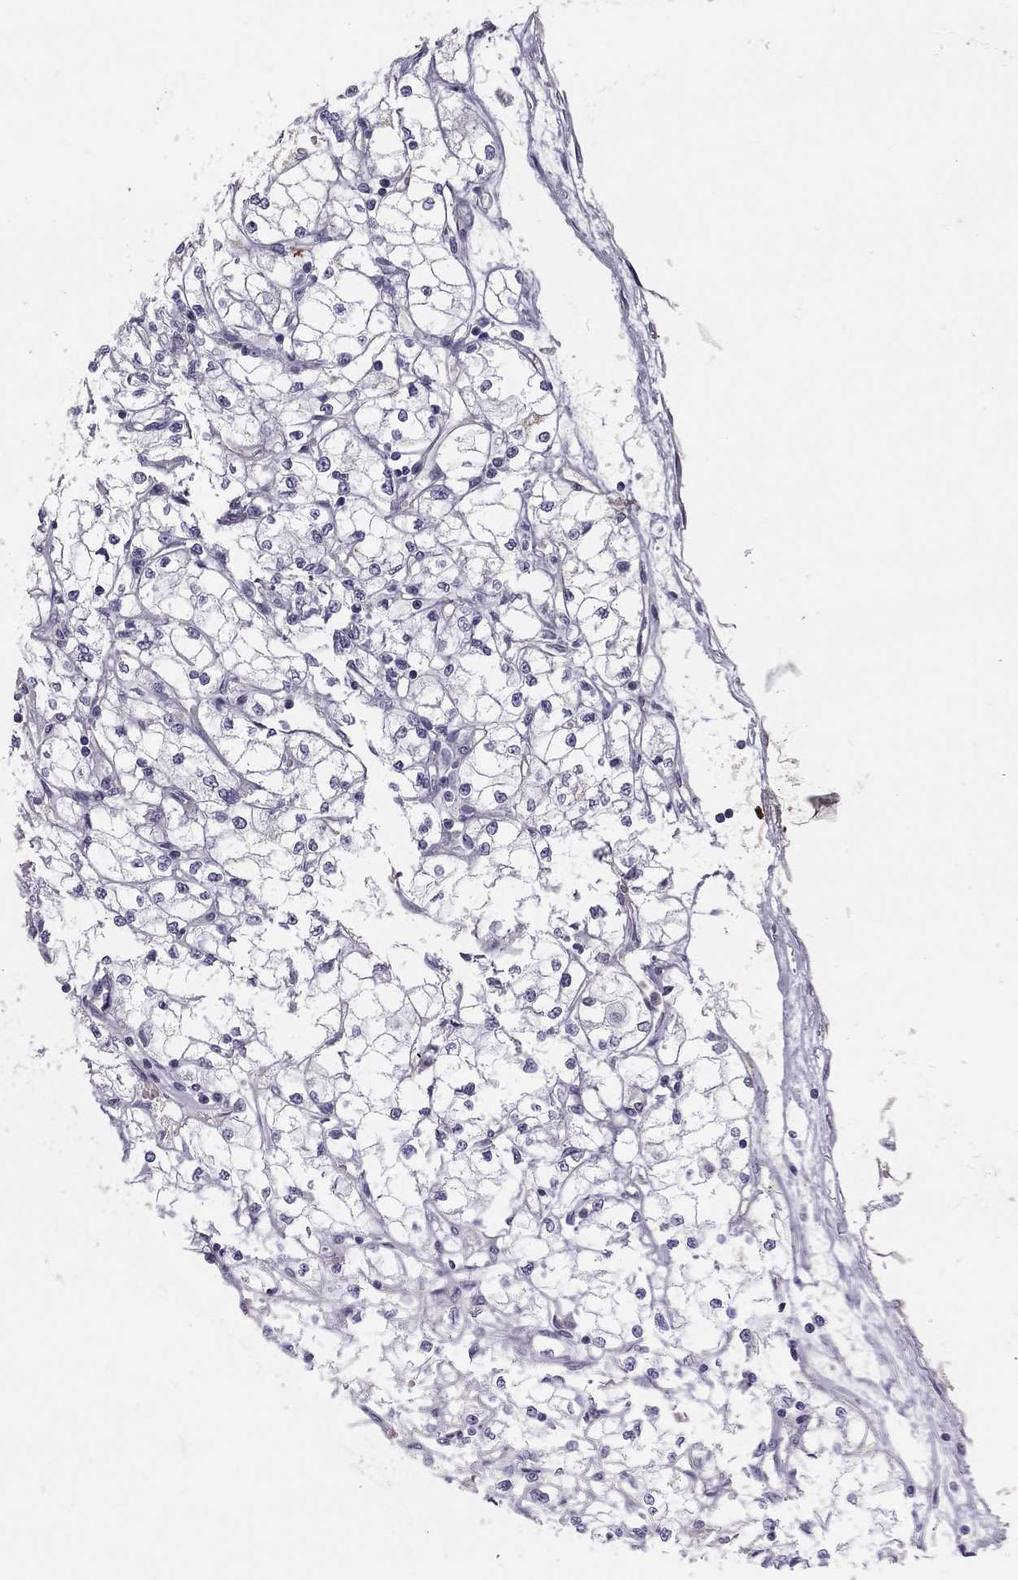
{"staining": {"intensity": "negative", "quantity": "none", "location": "none"}, "tissue": "renal cancer", "cell_type": "Tumor cells", "image_type": "cancer", "snomed": [{"axis": "morphology", "description": "Adenocarcinoma, NOS"}, {"axis": "topography", "description": "Kidney"}], "caption": "Immunohistochemistry (IHC) histopathology image of renal cancer stained for a protein (brown), which reveals no positivity in tumor cells.", "gene": "TDRD6", "patient": {"sex": "male", "age": 67}}